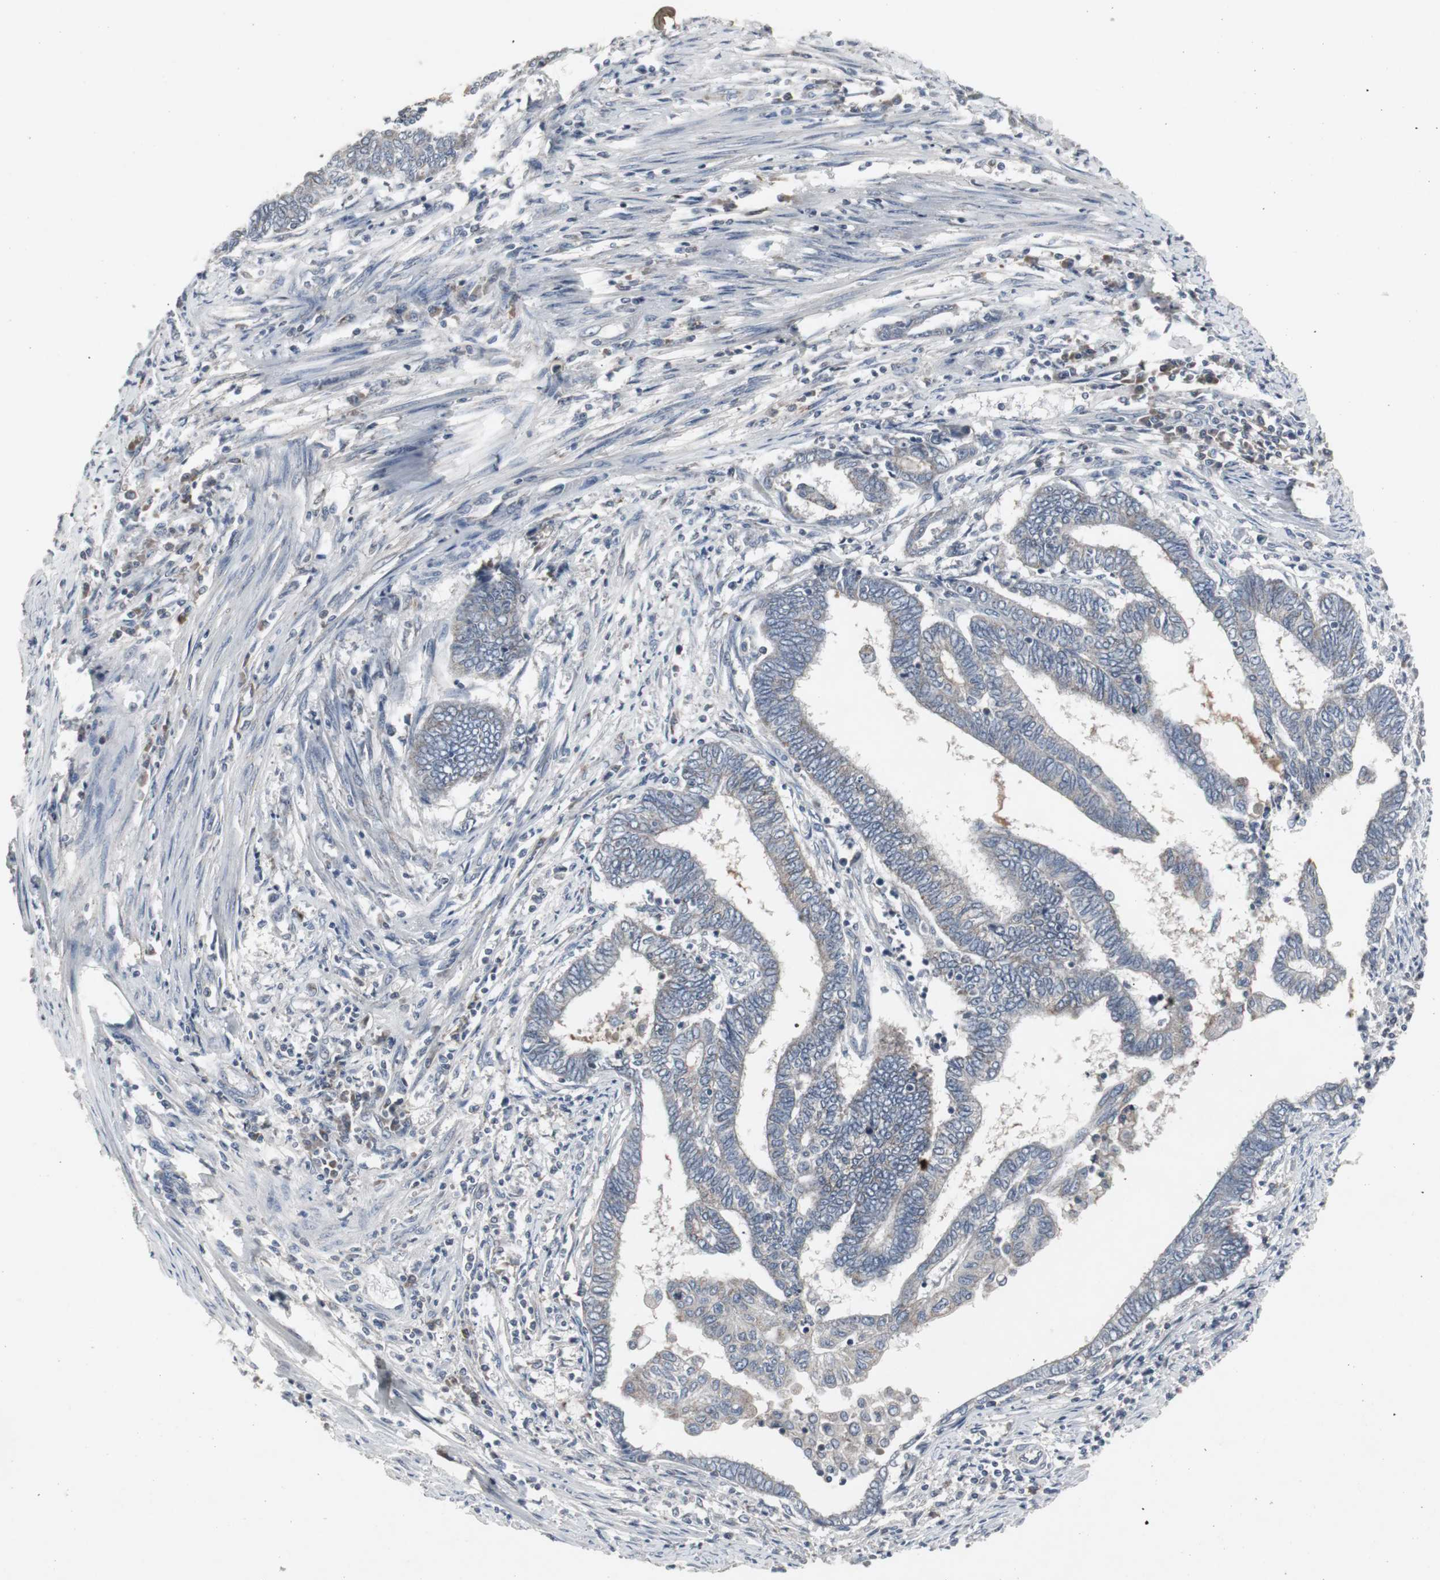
{"staining": {"intensity": "weak", "quantity": "25%-75%", "location": "cytoplasmic/membranous"}, "tissue": "endometrial cancer", "cell_type": "Tumor cells", "image_type": "cancer", "snomed": [{"axis": "morphology", "description": "Adenocarcinoma, NOS"}, {"axis": "topography", "description": "Uterus"}, {"axis": "topography", "description": "Endometrium"}], "caption": "Endometrial cancer (adenocarcinoma) stained with IHC shows weak cytoplasmic/membranous expression in approximately 25%-75% of tumor cells. (DAB = brown stain, brightfield microscopy at high magnification).", "gene": "ACAA1", "patient": {"sex": "female", "age": 70}}